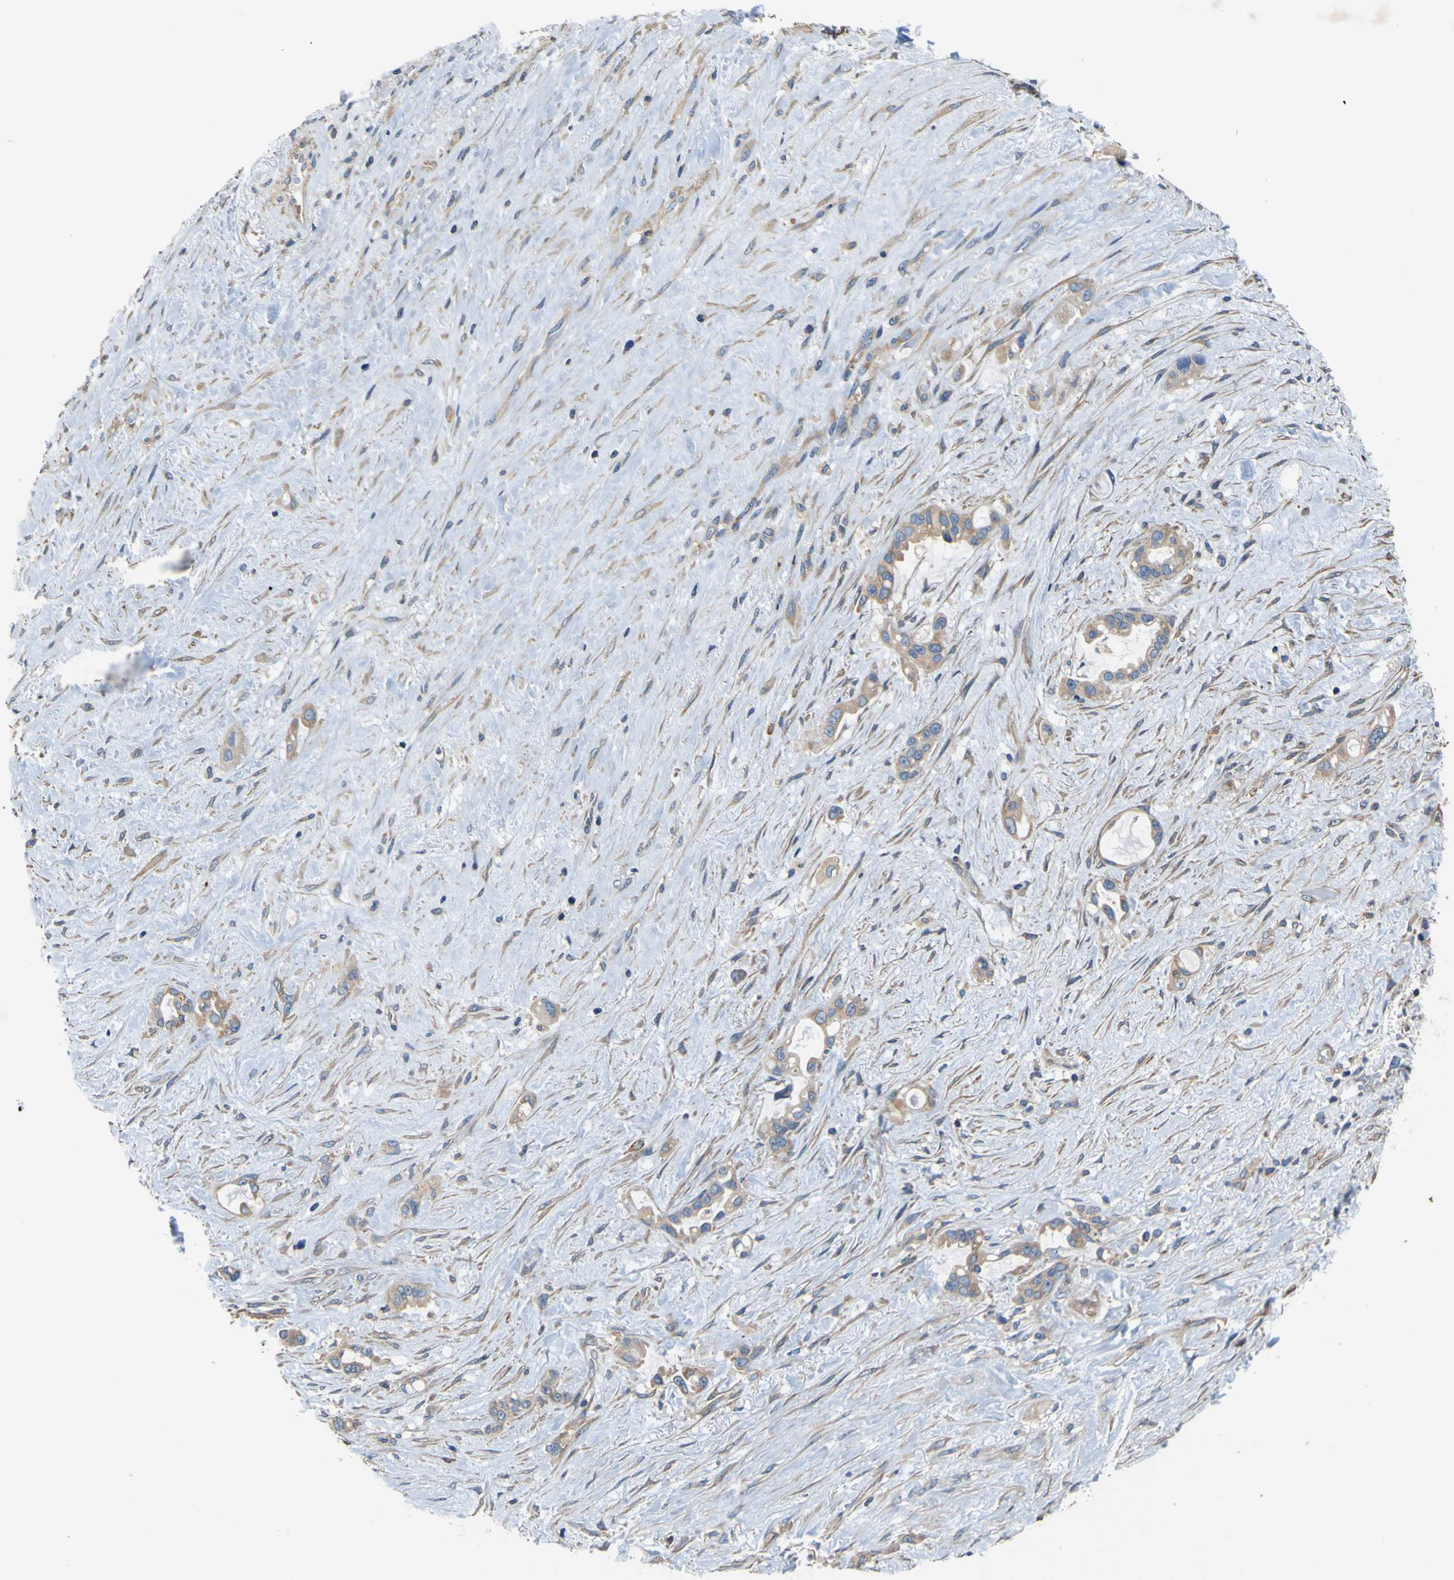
{"staining": {"intensity": "weak", "quantity": ">75%", "location": "cytoplasmic/membranous"}, "tissue": "liver cancer", "cell_type": "Tumor cells", "image_type": "cancer", "snomed": [{"axis": "morphology", "description": "Cholangiocarcinoma"}, {"axis": "topography", "description": "Liver"}], "caption": "Weak cytoplasmic/membranous staining is identified in approximately >75% of tumor cells in cholangiocarcinoma (liver).", "gene": "CNR2", "patient": {"sex": "female", "age": 65}}